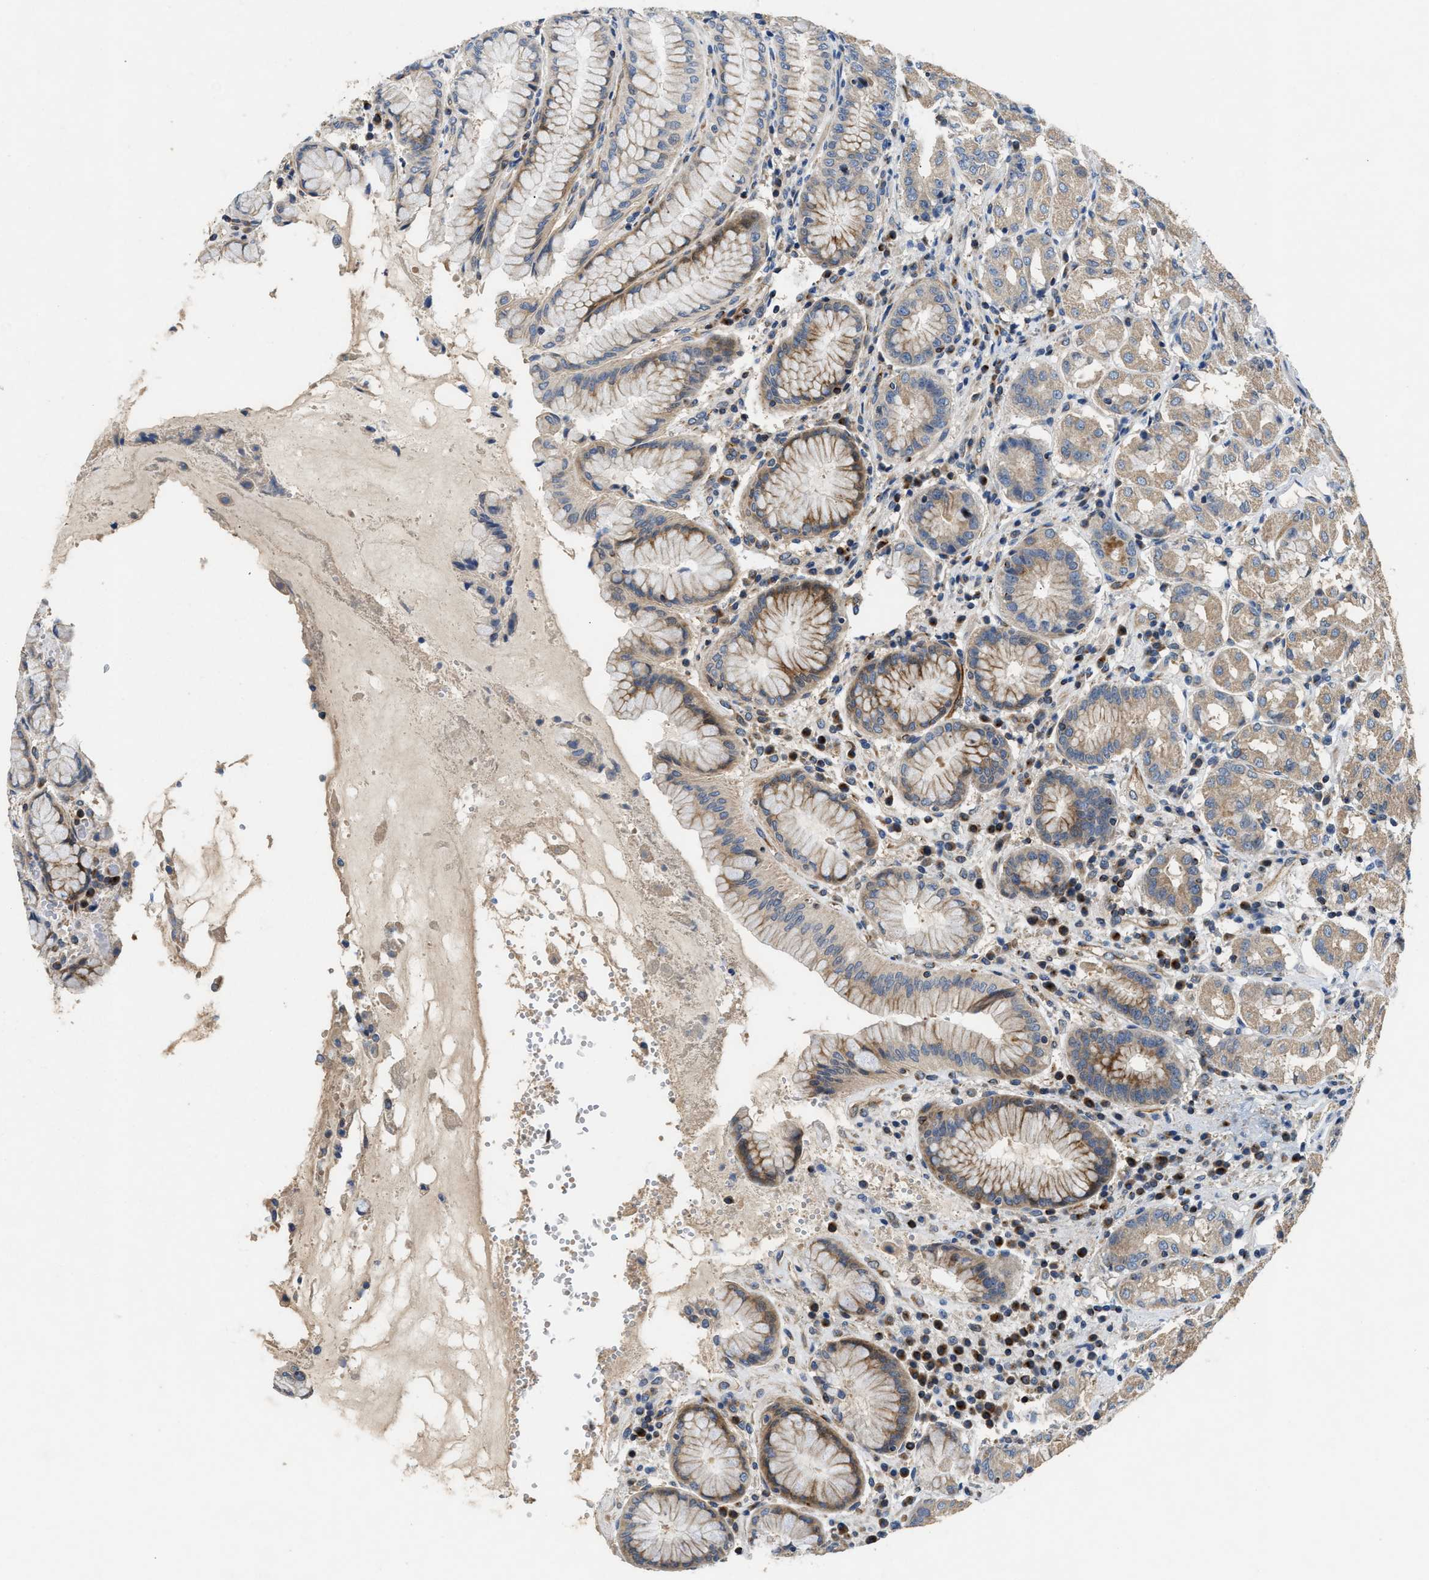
{"staining": {"intensity": "moderate", "quantity": "25%-75%", "location": "cytoplasmic/membranous"}, "tissue": "stomach", "cell_type": "Glandular cells", "image_type": "normal", "snomed": [{"axis": "morphology", "description": "Normal tissue, NOS"}, {"axis": "topography", "description": "Stomach"}, {"axis": "topography", "description": "Stomach, lower"}], "caption": "This photomicrograph reveals immunohistochemistry (IHC) staining of unremarkable stomach, with medium moderate cytoplasmic/membranous expression in about 25%-75% of glandular cells.", "gene": "IL17RC", "patient": {"sex": "female", "age": 56}}